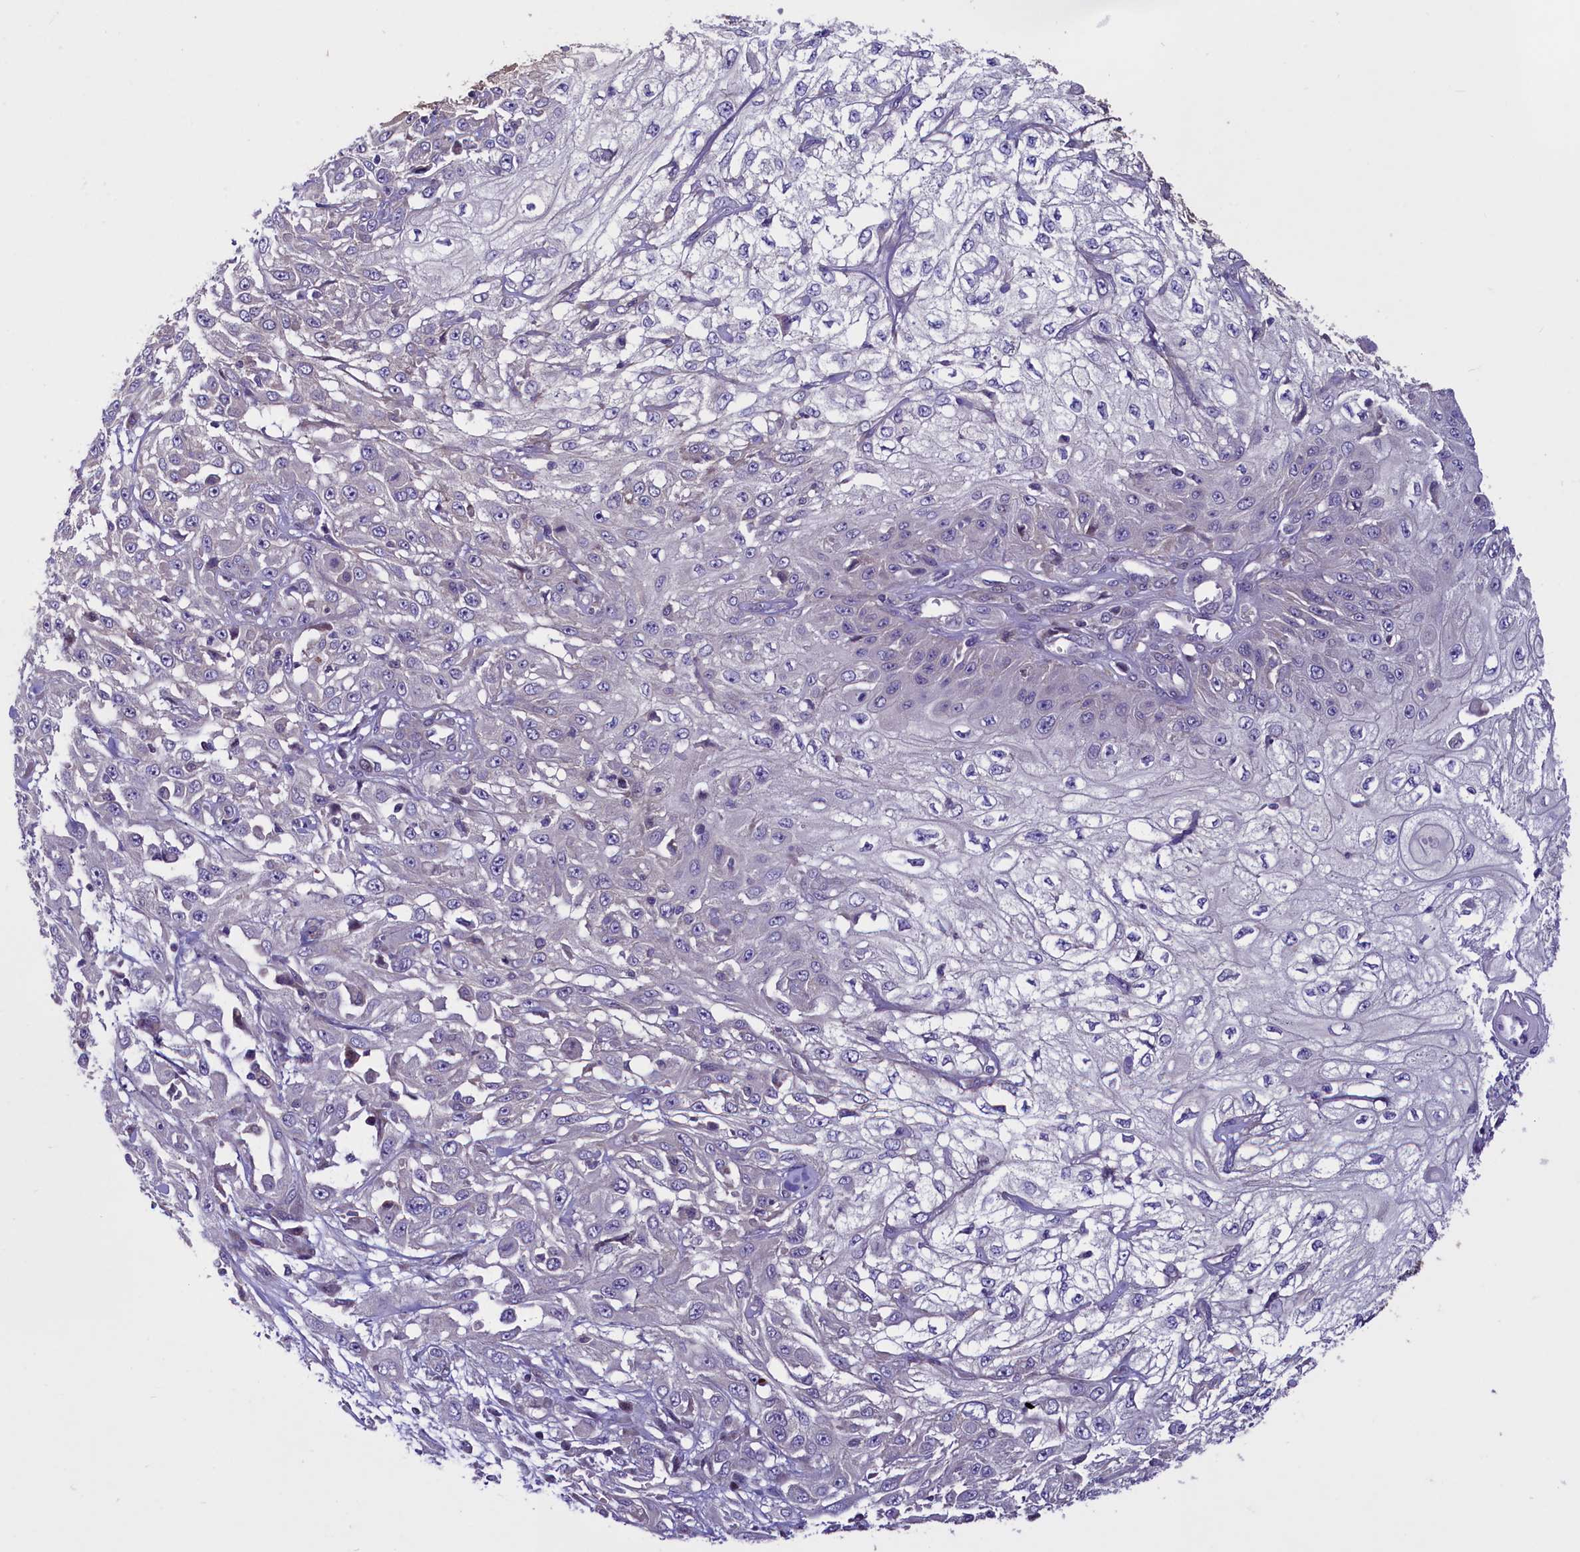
{"staining": {"intensity": "negative", "quantity": "none", "location": "none"}, "tissue": "skin cancer", "cell_type": "Tumor cells", "image_type": "cancer", "snomed": [{"axis": "morphology", "description": "Squamous cell carcinoma, NOS"}, {"axis": "morphology", "description": "Squamous cell carcinoma, metastatic, NOS"}, {"axis": "topography", "description": "Skin"}, {"axis": "topography", "description": "Lymph node"}], "caption": "This is an IHC image of human skin squamous cell carcinoma. There is no positivity in tumor cells.", "gene": "MAN2C1", "patient": {"sex": "male", "age": 75}}